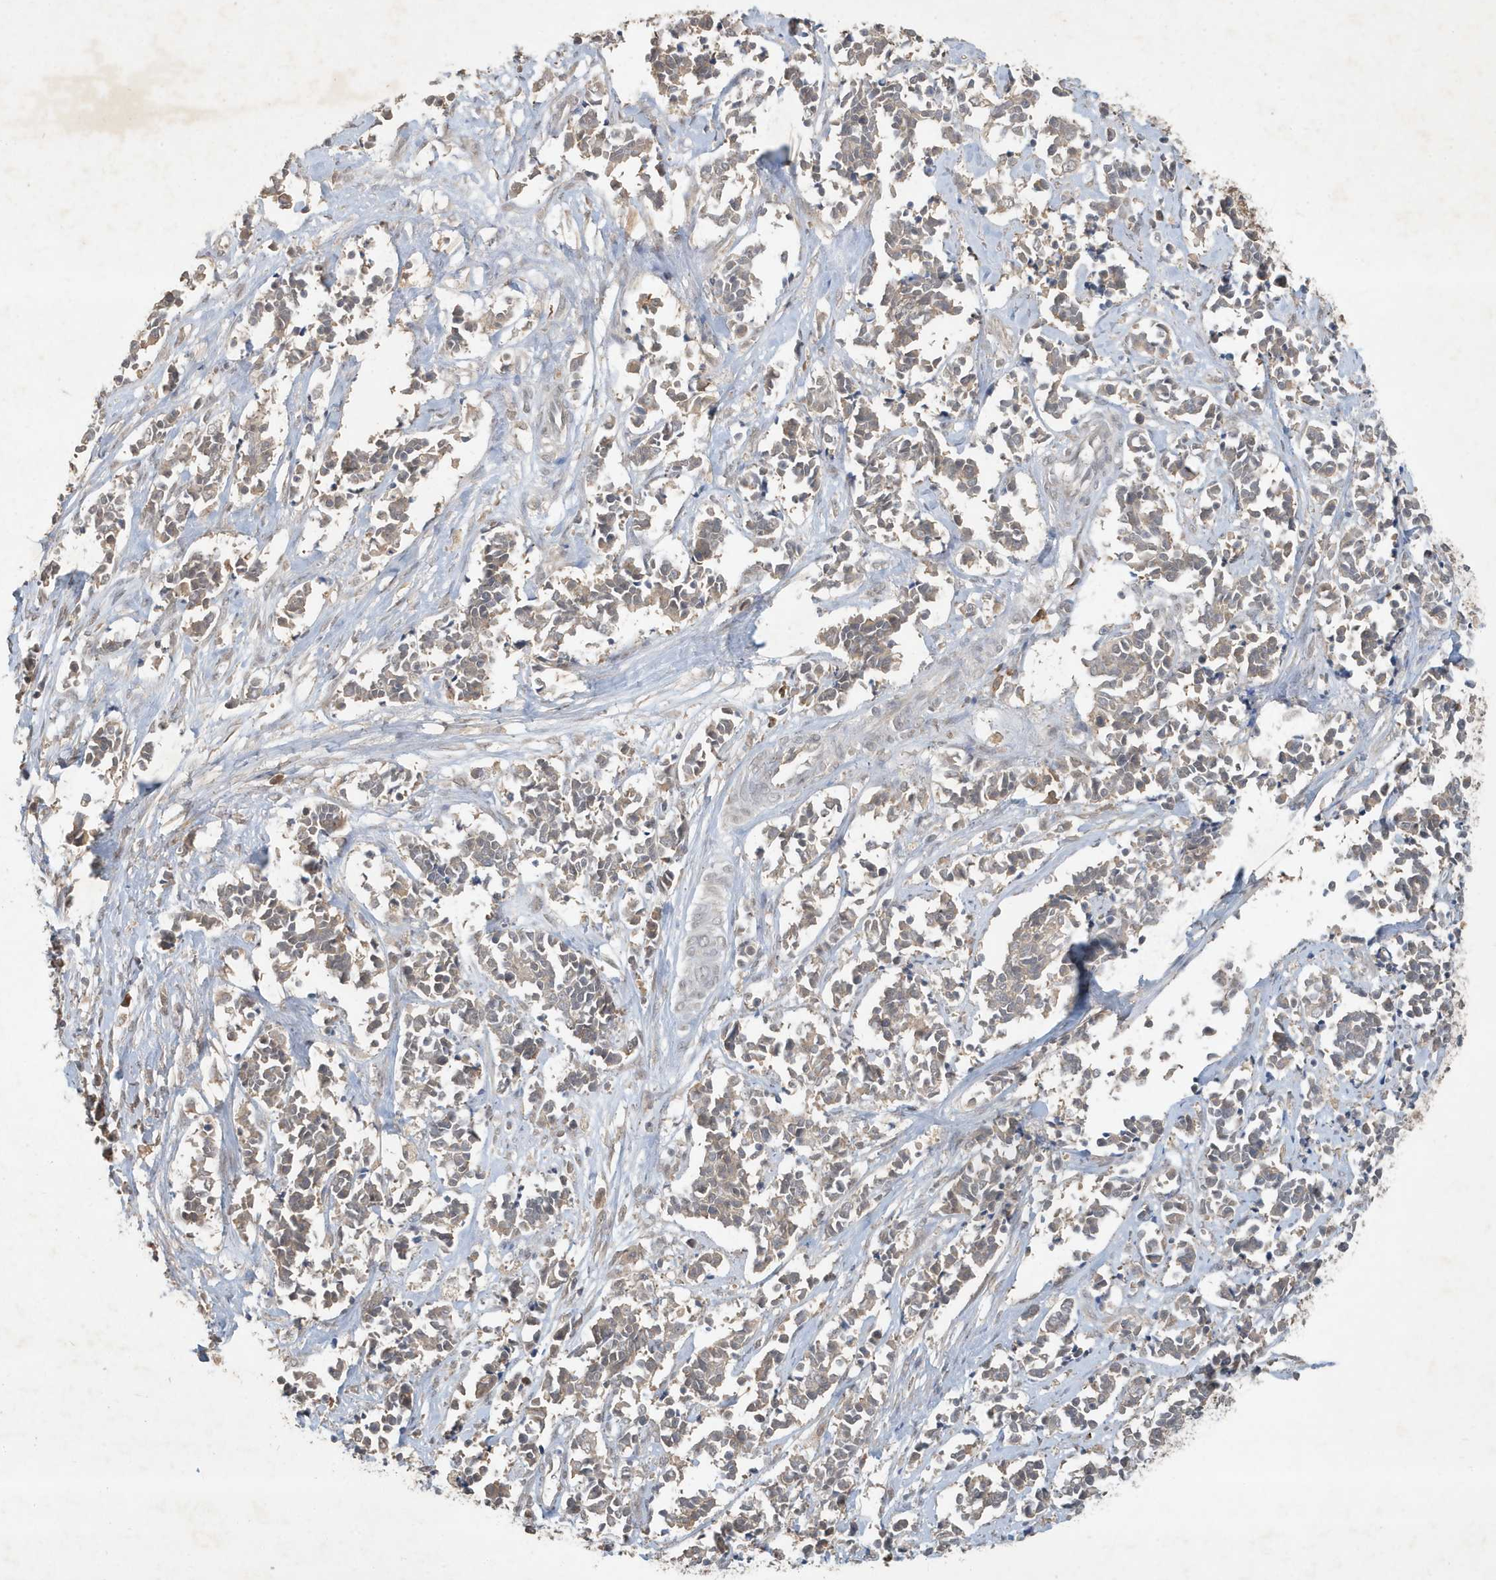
{"staining": {"intensity": "weak", "quantity": "<25%", "location": "cytoplasmic/membranous"}, "tissue": "cervical cancer", "cell_type": "Tumor cells", "image_type": "cancer", "snomed": [{"axis": "morphology", "description": "Squamous cell carcinoma, NOS"}, {"axis": "topography", "description": "Cervix"}], "caption": "Cervical squamous cell carcinoma stained for a protein using IHC demonstrates no expression tumor cells.", "gene": "ABCB9", "patient": {"sex": "female", "age": 35}}